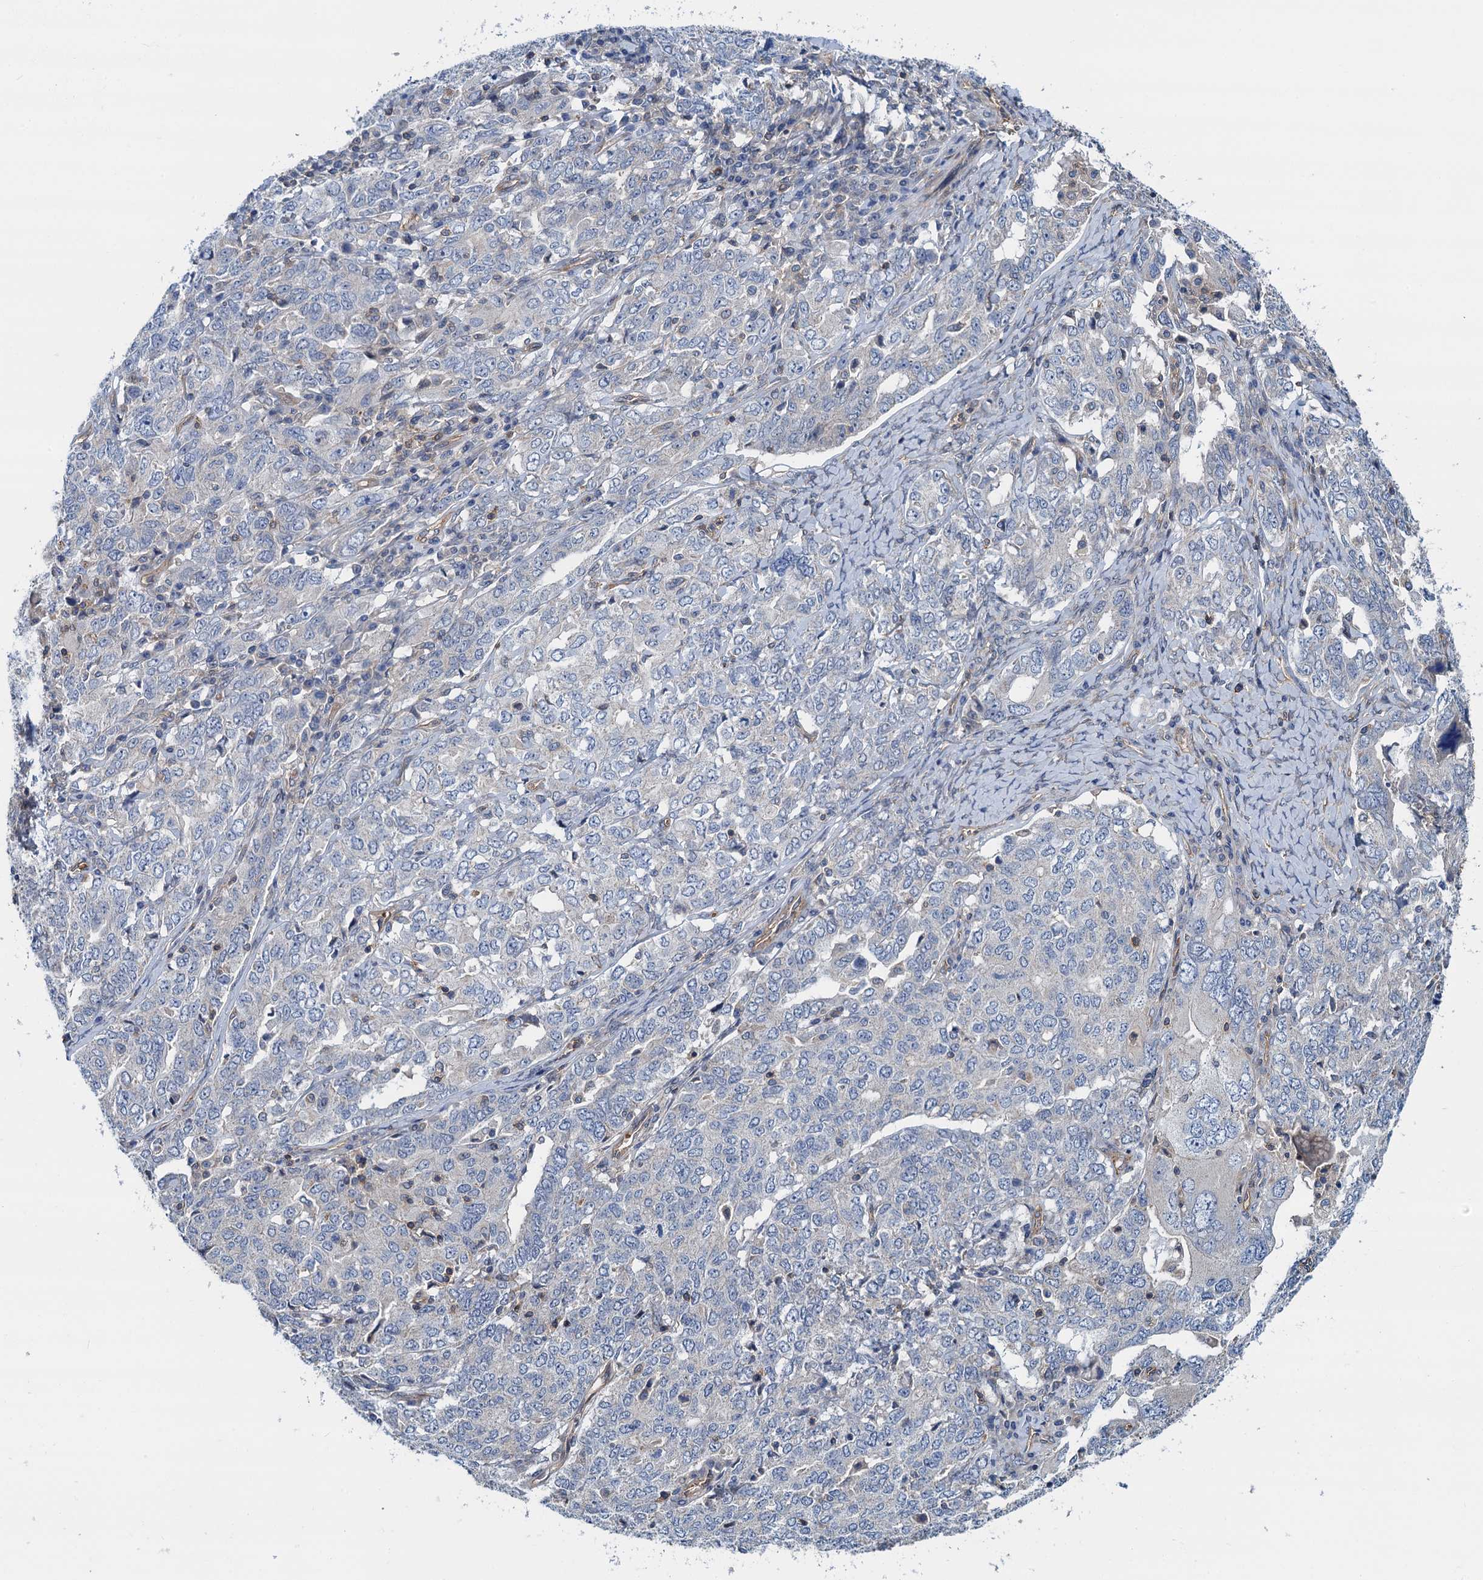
{"staining": {"intensity": "negative", "quantity": "none", "location": "none"}, "tissue": "ovarian cancer", "cell_type": "Tumor cells", "image_type": "cancer", "snomed": [{"axis": "morphology", "description": "Carcinoma, endometroid"}, {"axis": "topography", "description": "Ovary"}], "caption": "Immunohistochemistry of human ovarian cancer displays no staining in tumor cells.", "gene": "ROGDI", "patient": {"sex": "female", "age": 62}}